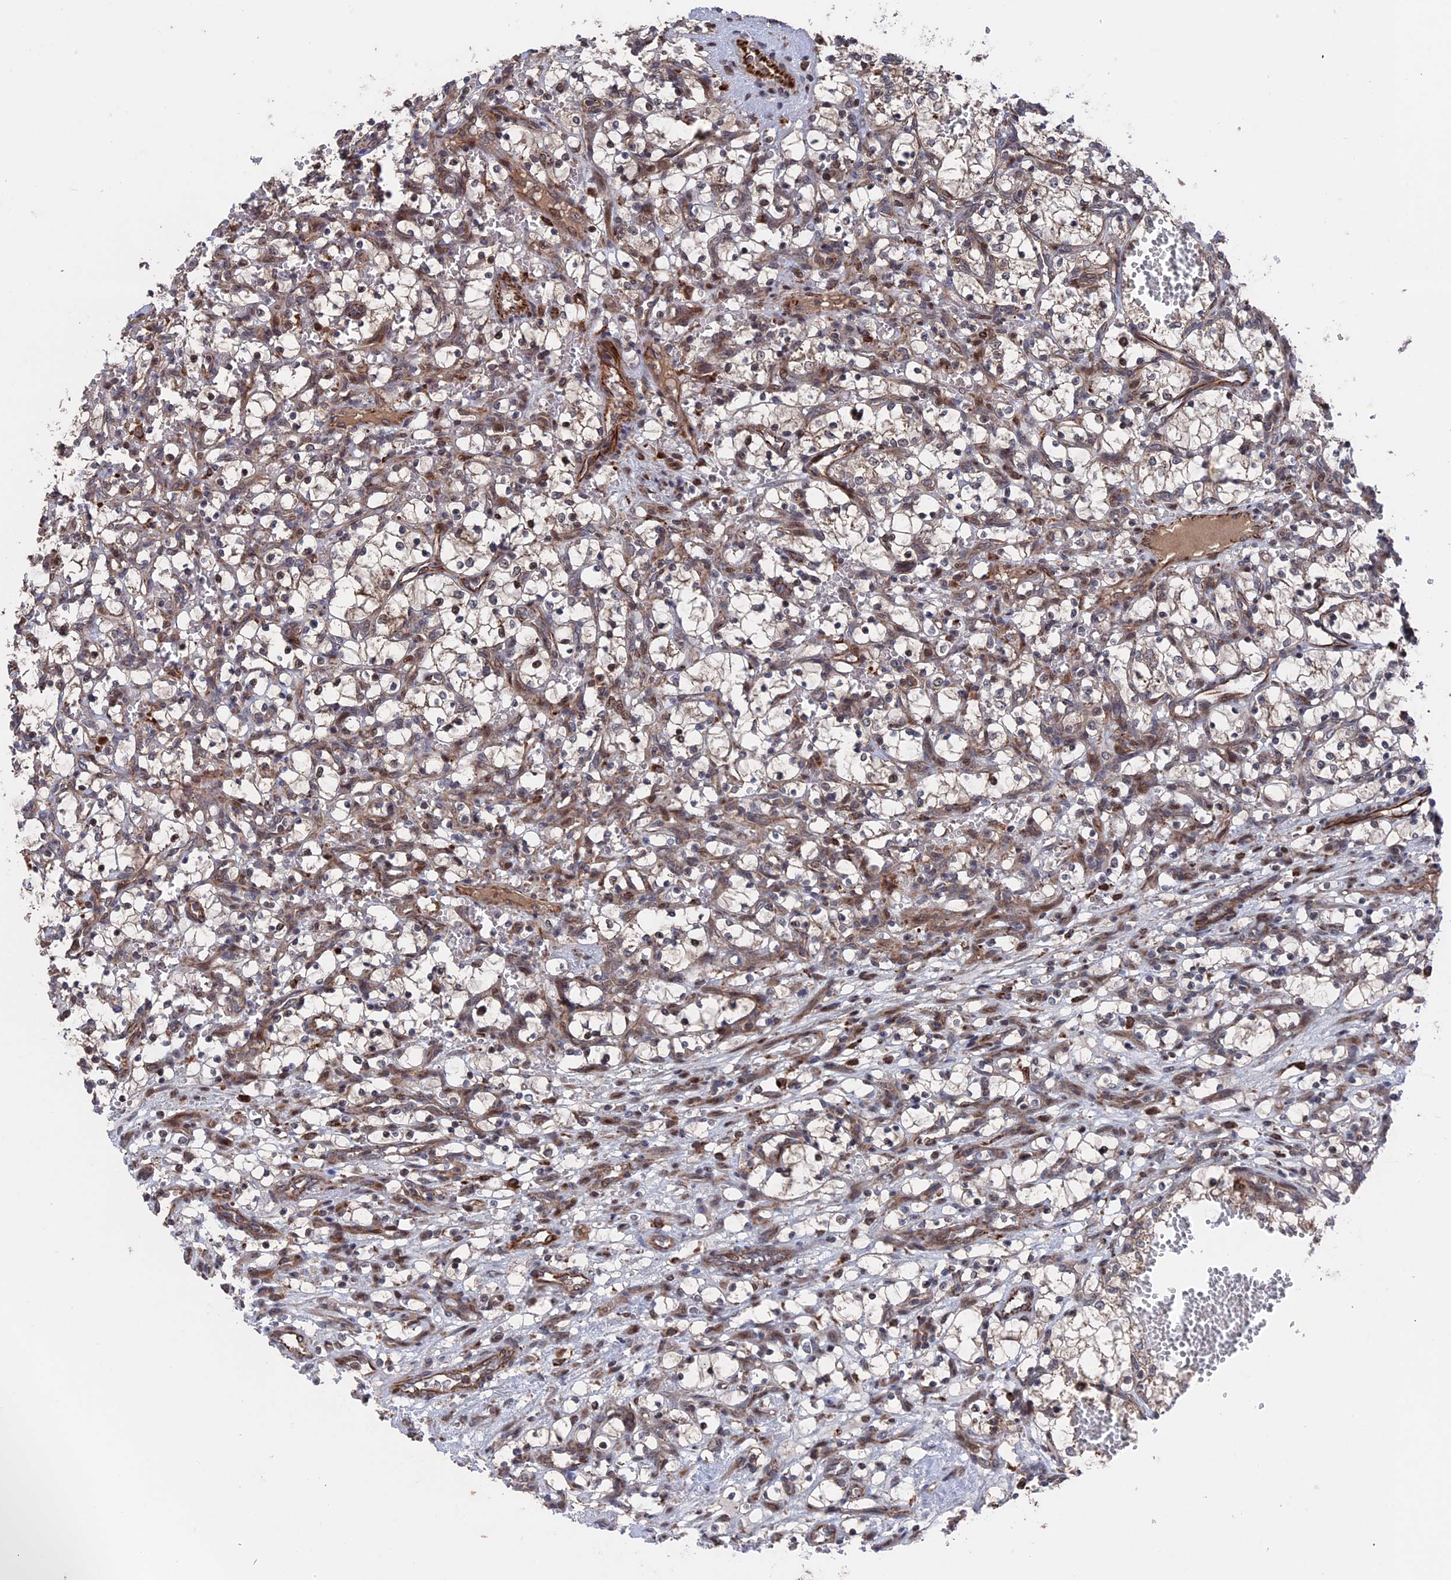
{"staining": {"intensity": "negative", "quantity": "none", "location": "none"}, "tissue": "renal cancer", "cell_type": "Tumor cells", "image_type": "cancer", "snomed": [{"axis": "morphology", "description": "Adenocarcinoma, NOS"}, {"axis": "topography", "description": "Kidney"}], "caption": "Adenocarcinoma (renal) was stained to show a protein in brown. There is no significant positivity in tumor cells. (Immunohistochemistry, brightfield microscopy, high magnification).", "gene": "PLA2G15", "patient": {"sex": "female", "age": 69}}